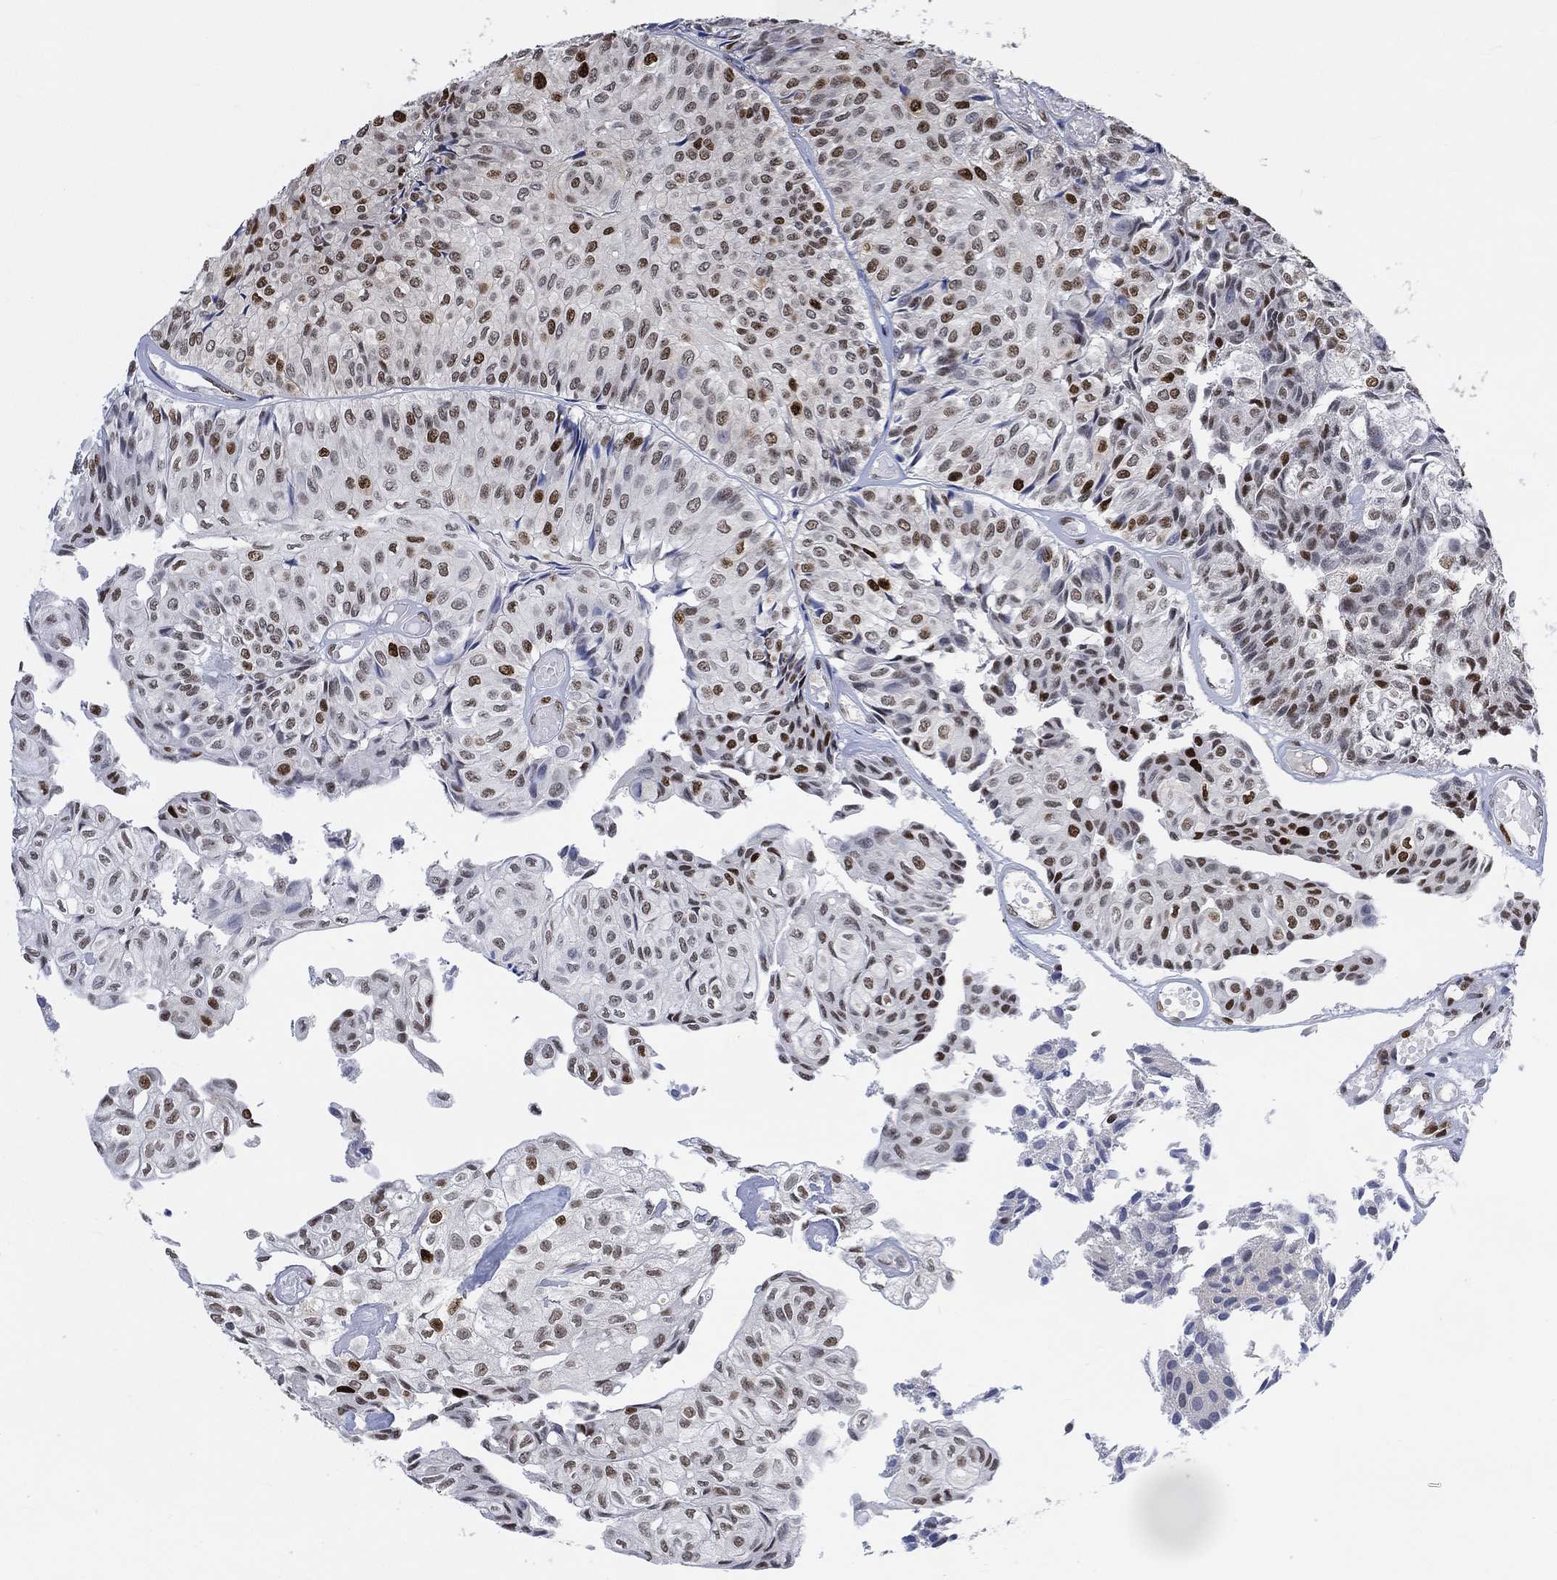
{"staining": {"intensity": "strong", "quantity": "<25%", "location": "nuclear"}, "tissue": "urothelial cancer", "cell_type": "Tumor cells", "image_type": "cancer", "snomed": [{"axis": "morphology", "description": "Urothelial carcinoma, Low grade"}, {"axis": "topography", "description": "Urinary bladder"}], "caption": "Protein expression analysis of human urothelial cancer reveals strong nuclear positivity in approximately <25% of tumor cells.", "gene": "RAD54L2", "patient": {"sex": "male", "age": 89}}